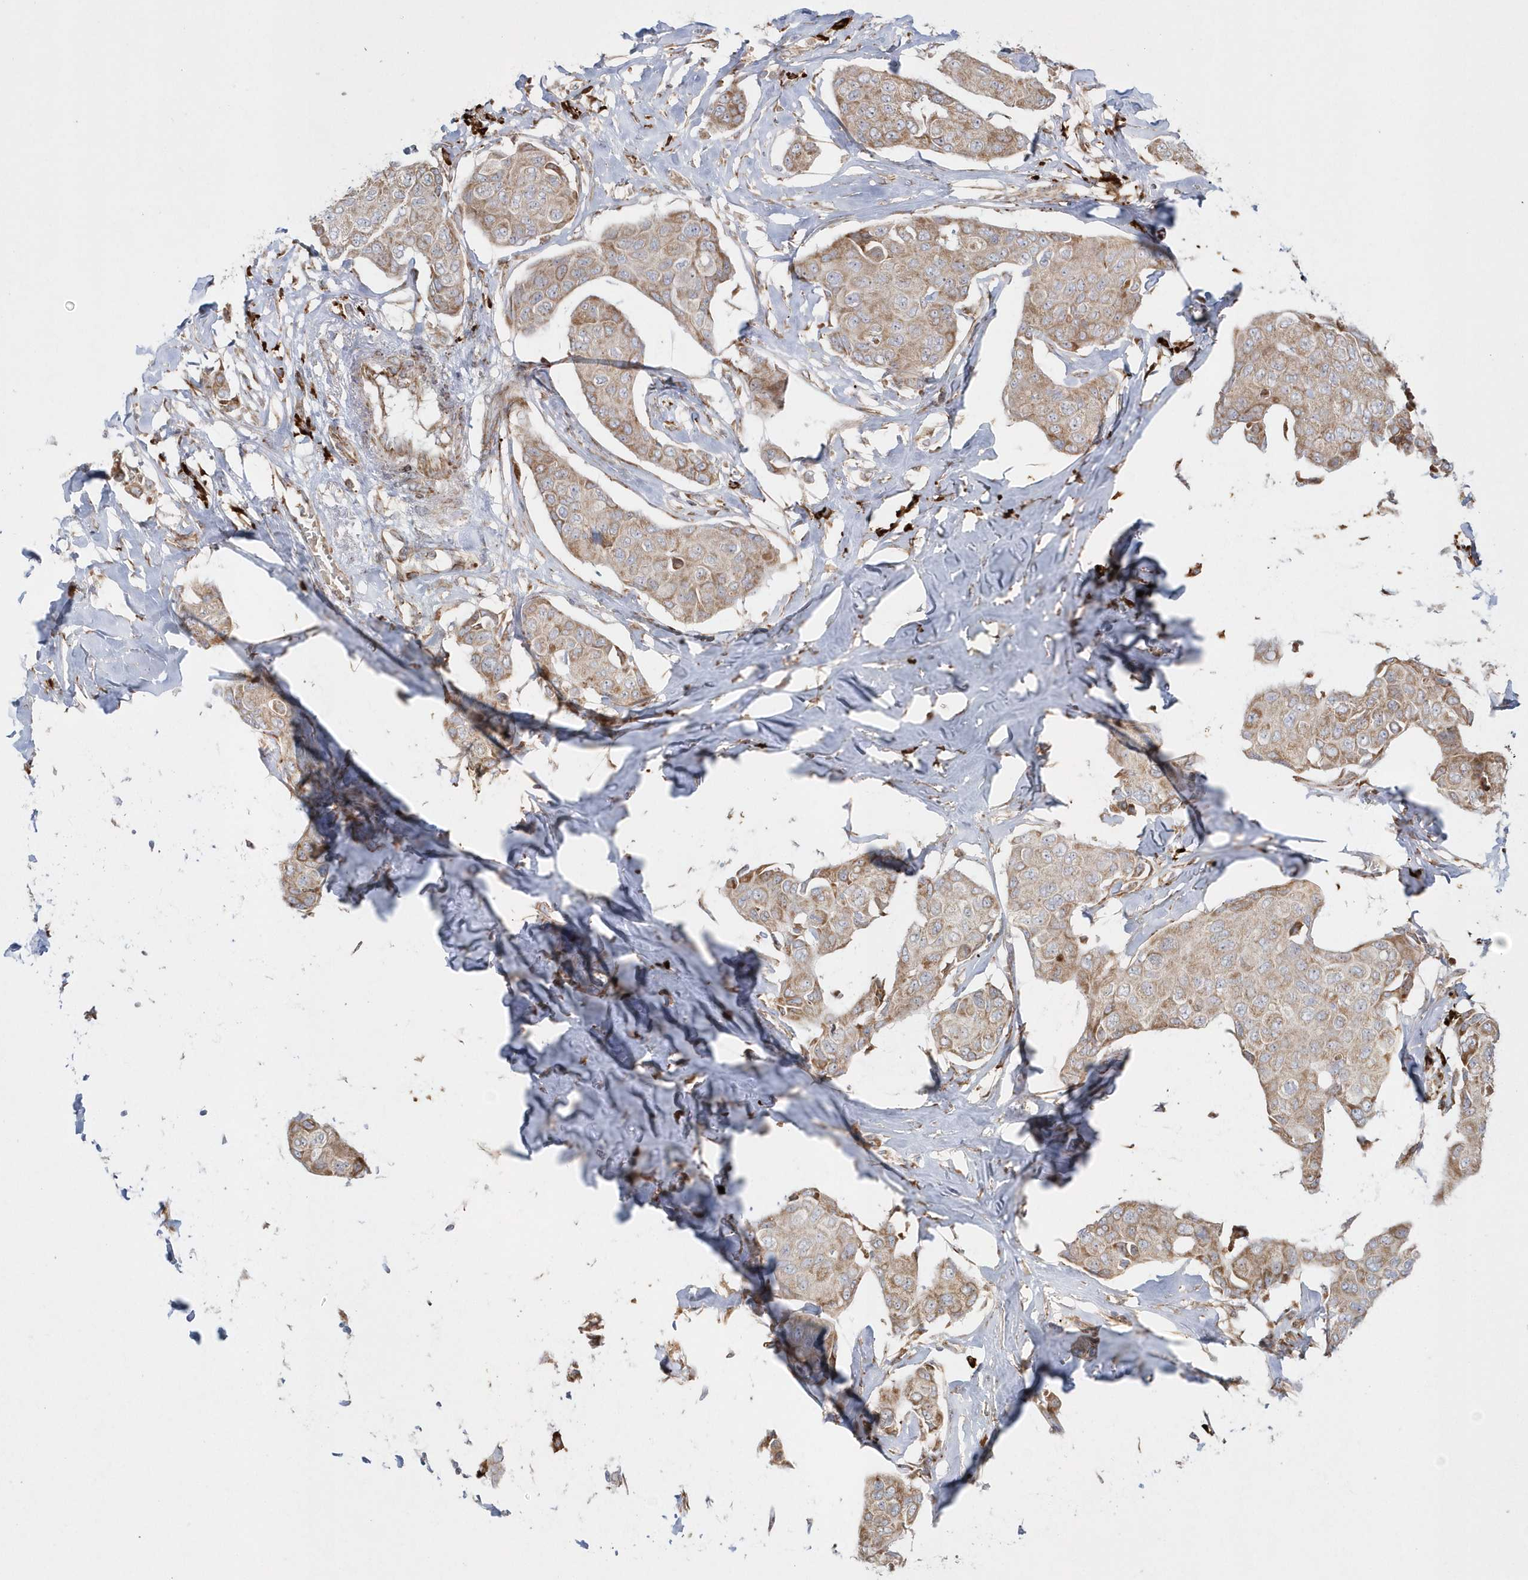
{"staining": {"intensity": "weak", "quantity": ">75%", "location": "cytoplasmic/membranous"}, "tissue": "breast cancer", "cell_type": "Tumor cells", "image_type": "cancer", "snomed": [{"axis": "morphology", "description": "Duct carcinoma"}, {"axis": "topography", "description": "Breast"}], "caption": "The immunohistochemical stain highlights weak cytoplasmic/membranous positivity in tumor cells of breast intraductal carcinoma tissue.", "gene": "SH3BP2", "patient": {"sex": "female", "age": 80}}